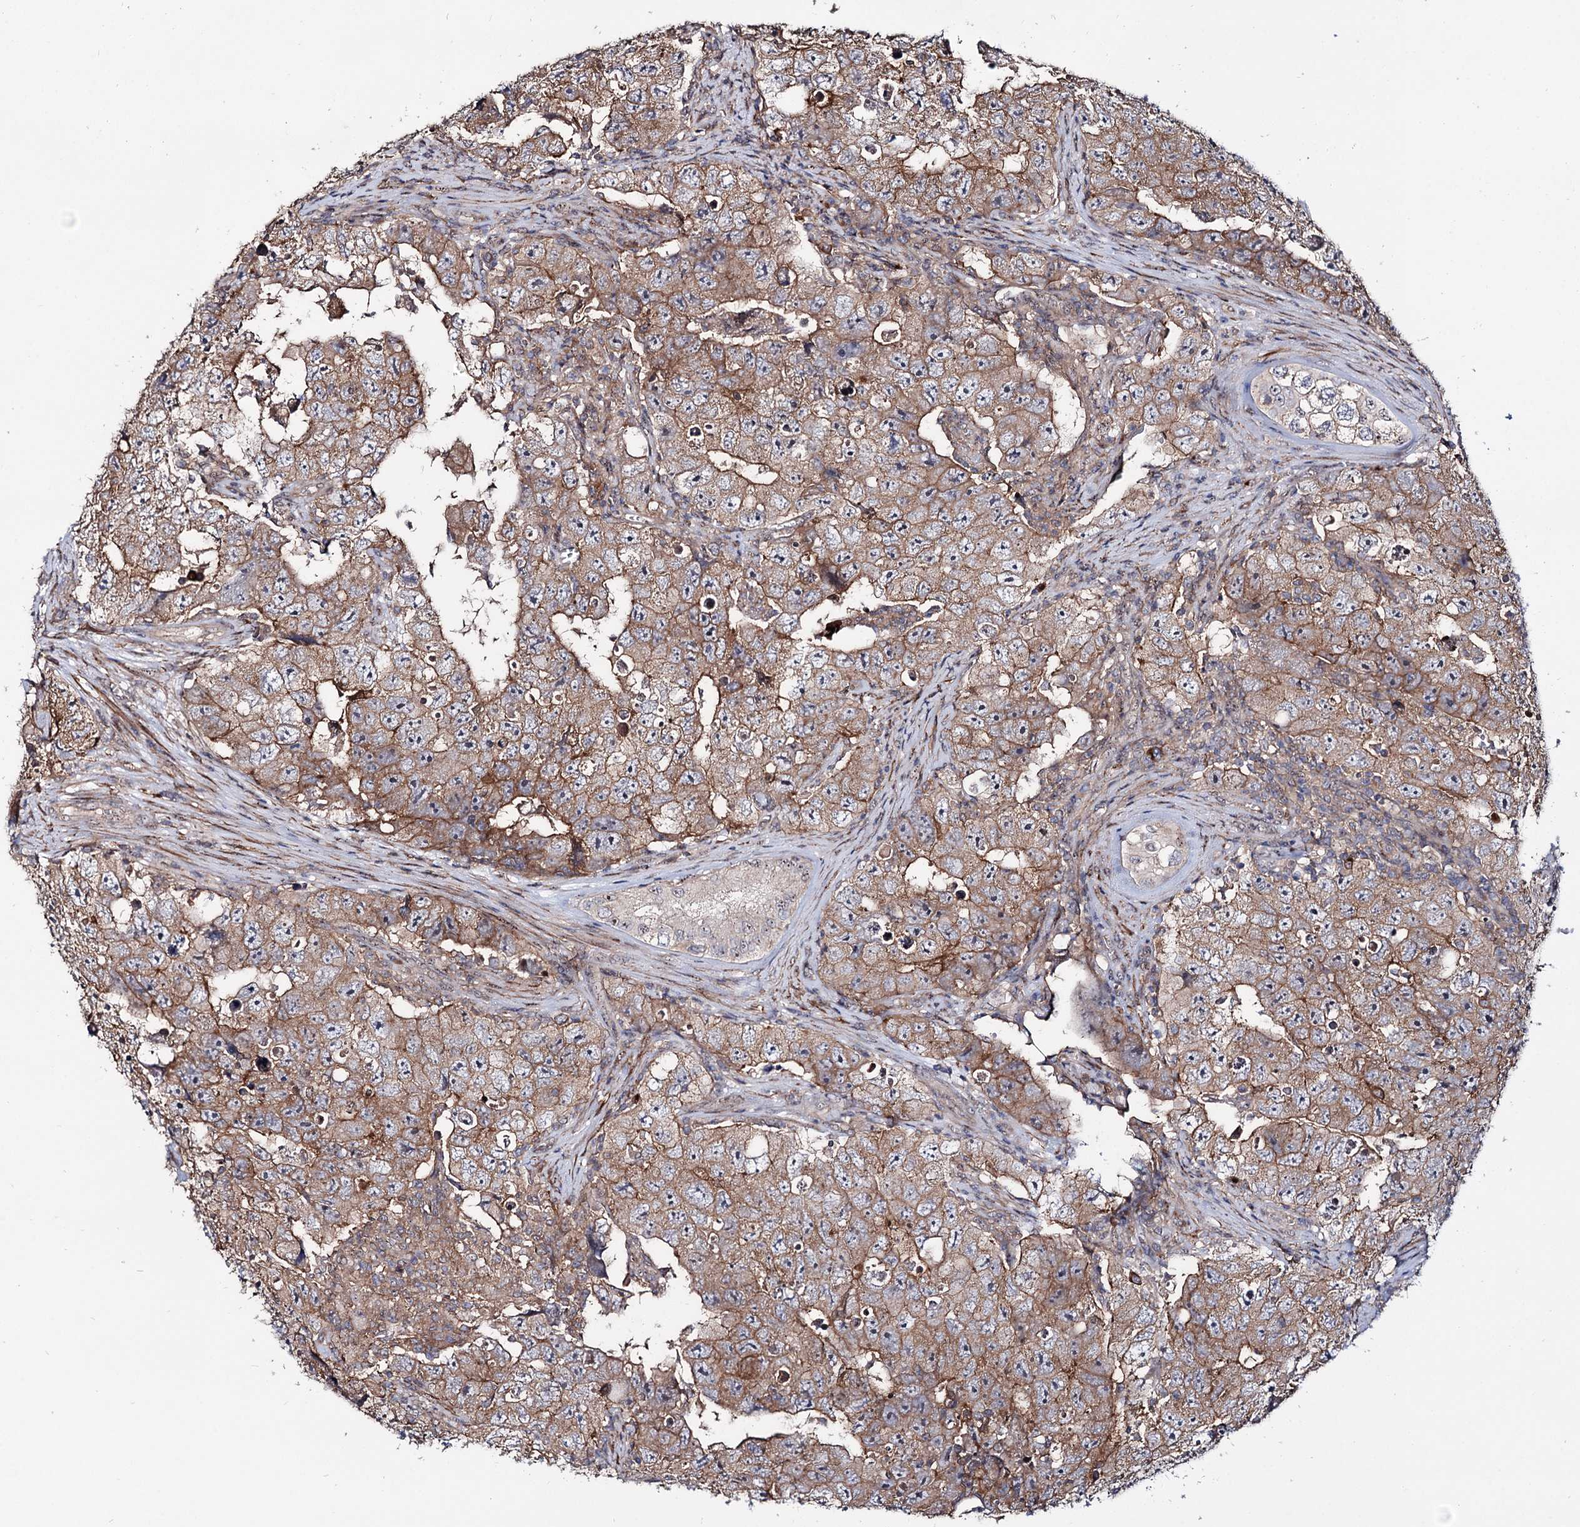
{"staining": {"intensity": "moderate", "quantity": "25%-75%", "location": "cytoplasmic/membranous"}, "tissue": "testis cancer", "cell_type": "Tumor cells", "image_type": "cancer", "snomed": [{"axis": "morphology", "description": "Carcinoma, Embryonal, NOS"}, {"axis": "topography", "description": "Testis"}], "caption": "High-power microscopy captured an immunohistochemistry (IHC) histopathology image of testis cancer, revealing moderate cytoplasmic/membranous staining in about 25%-75% of tumor cells.", "gene": "SEC24A", "patient": {"sex": "male", "age": 17}}